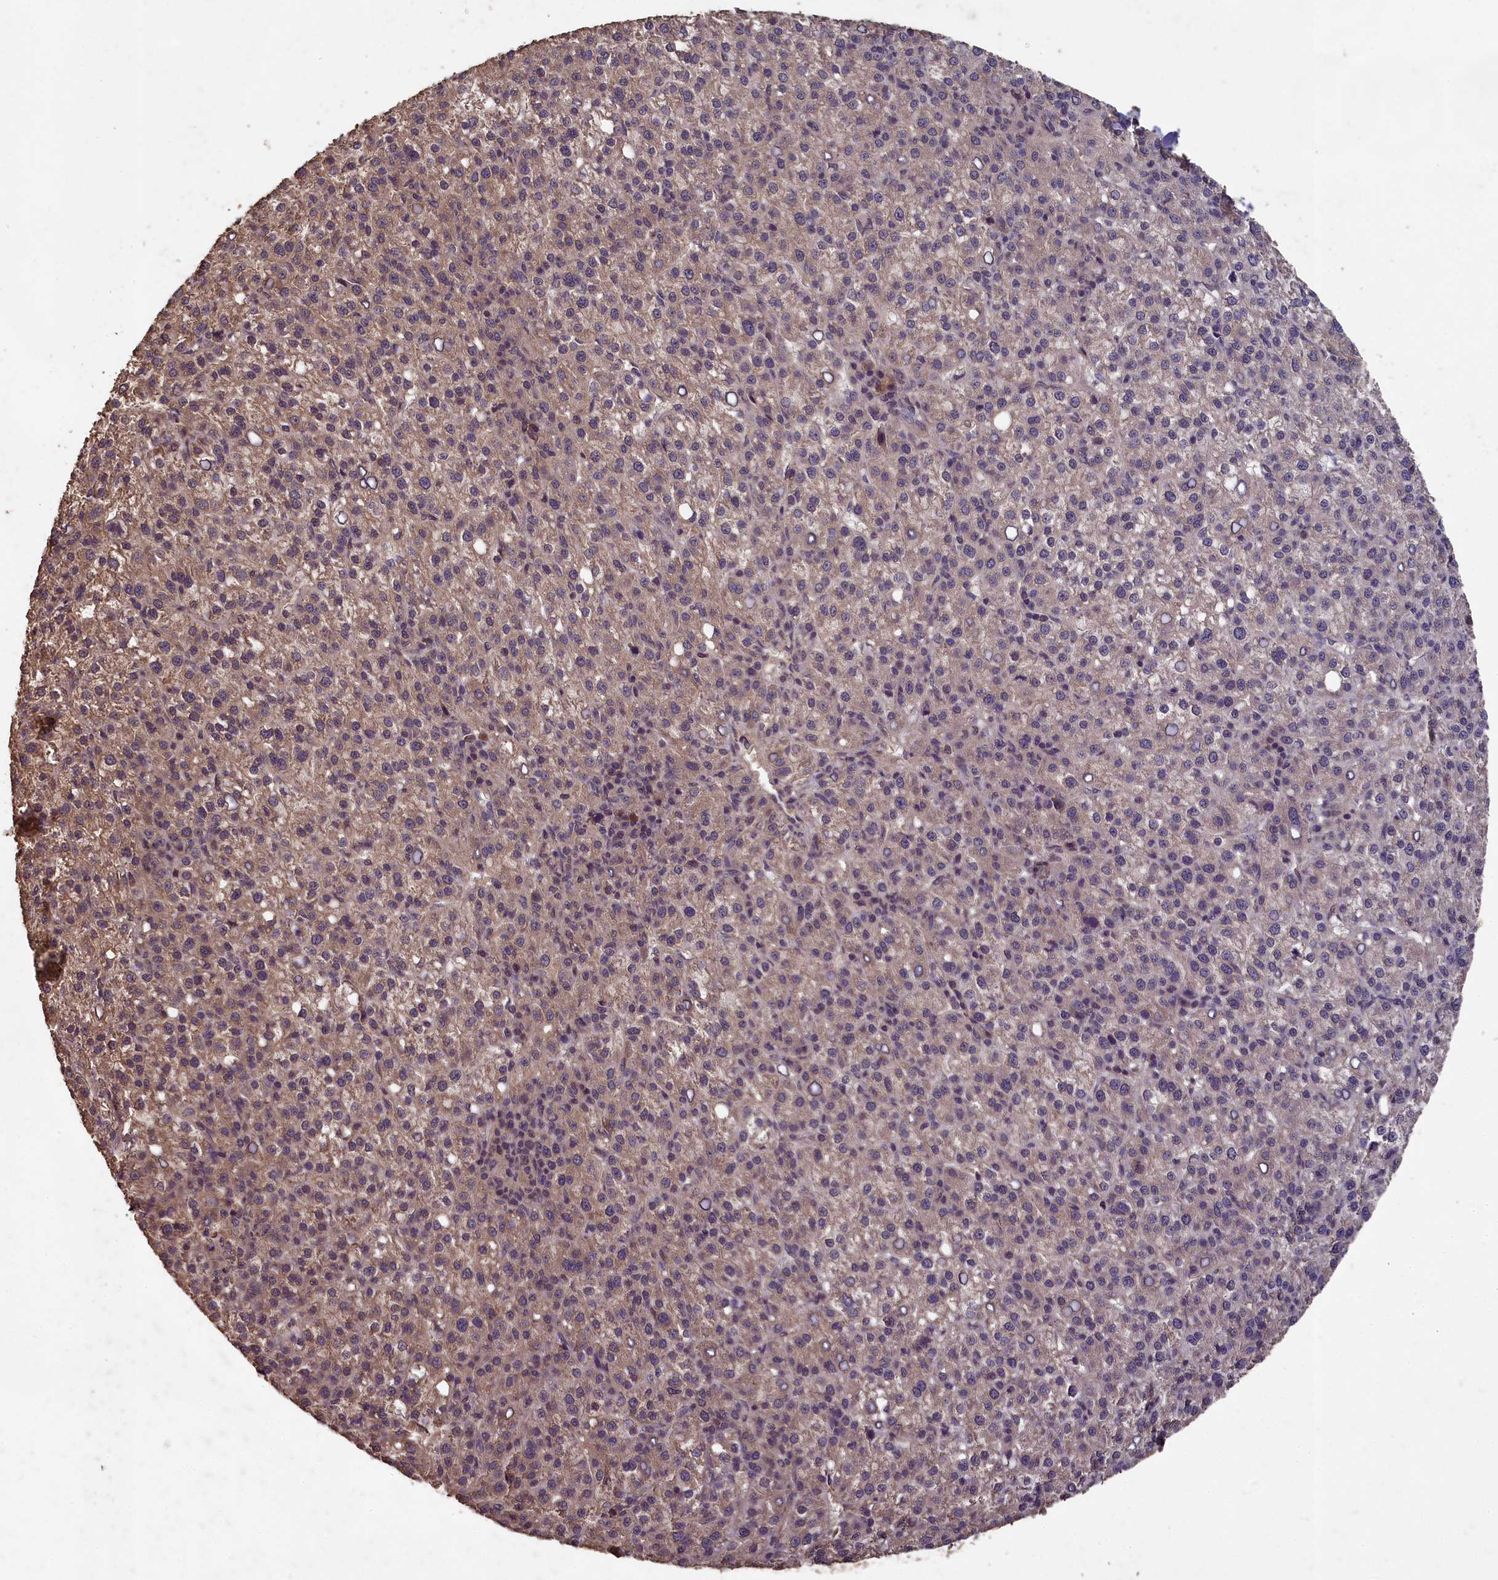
{"staining": {"intensity": "weak", "quantity": "25%-75%", "location": "cytoplasmic/membranous"}, "tissue": "liver cancer", "cell_type": "Tumor cells", "image_type": "cancer", "snomed": [{"axis": "morphology", "description": "Carcinoma, Hepatocellular, NOS"}, {"axis": "topography", "description": "Liver"}], "caption": "High-power microscopy captured an immunohistochemistry (IHC) histopathology image of liver hepatocellular carcinoma, revealing weak cytoplasmic/membranous expression in approximately 25%-75% of tumor cells. (brown staining indicates protein expression, while blue staining denotes nuclei).", "gene": "CHD9", "patient": {"sex": "female", "age": 58}}